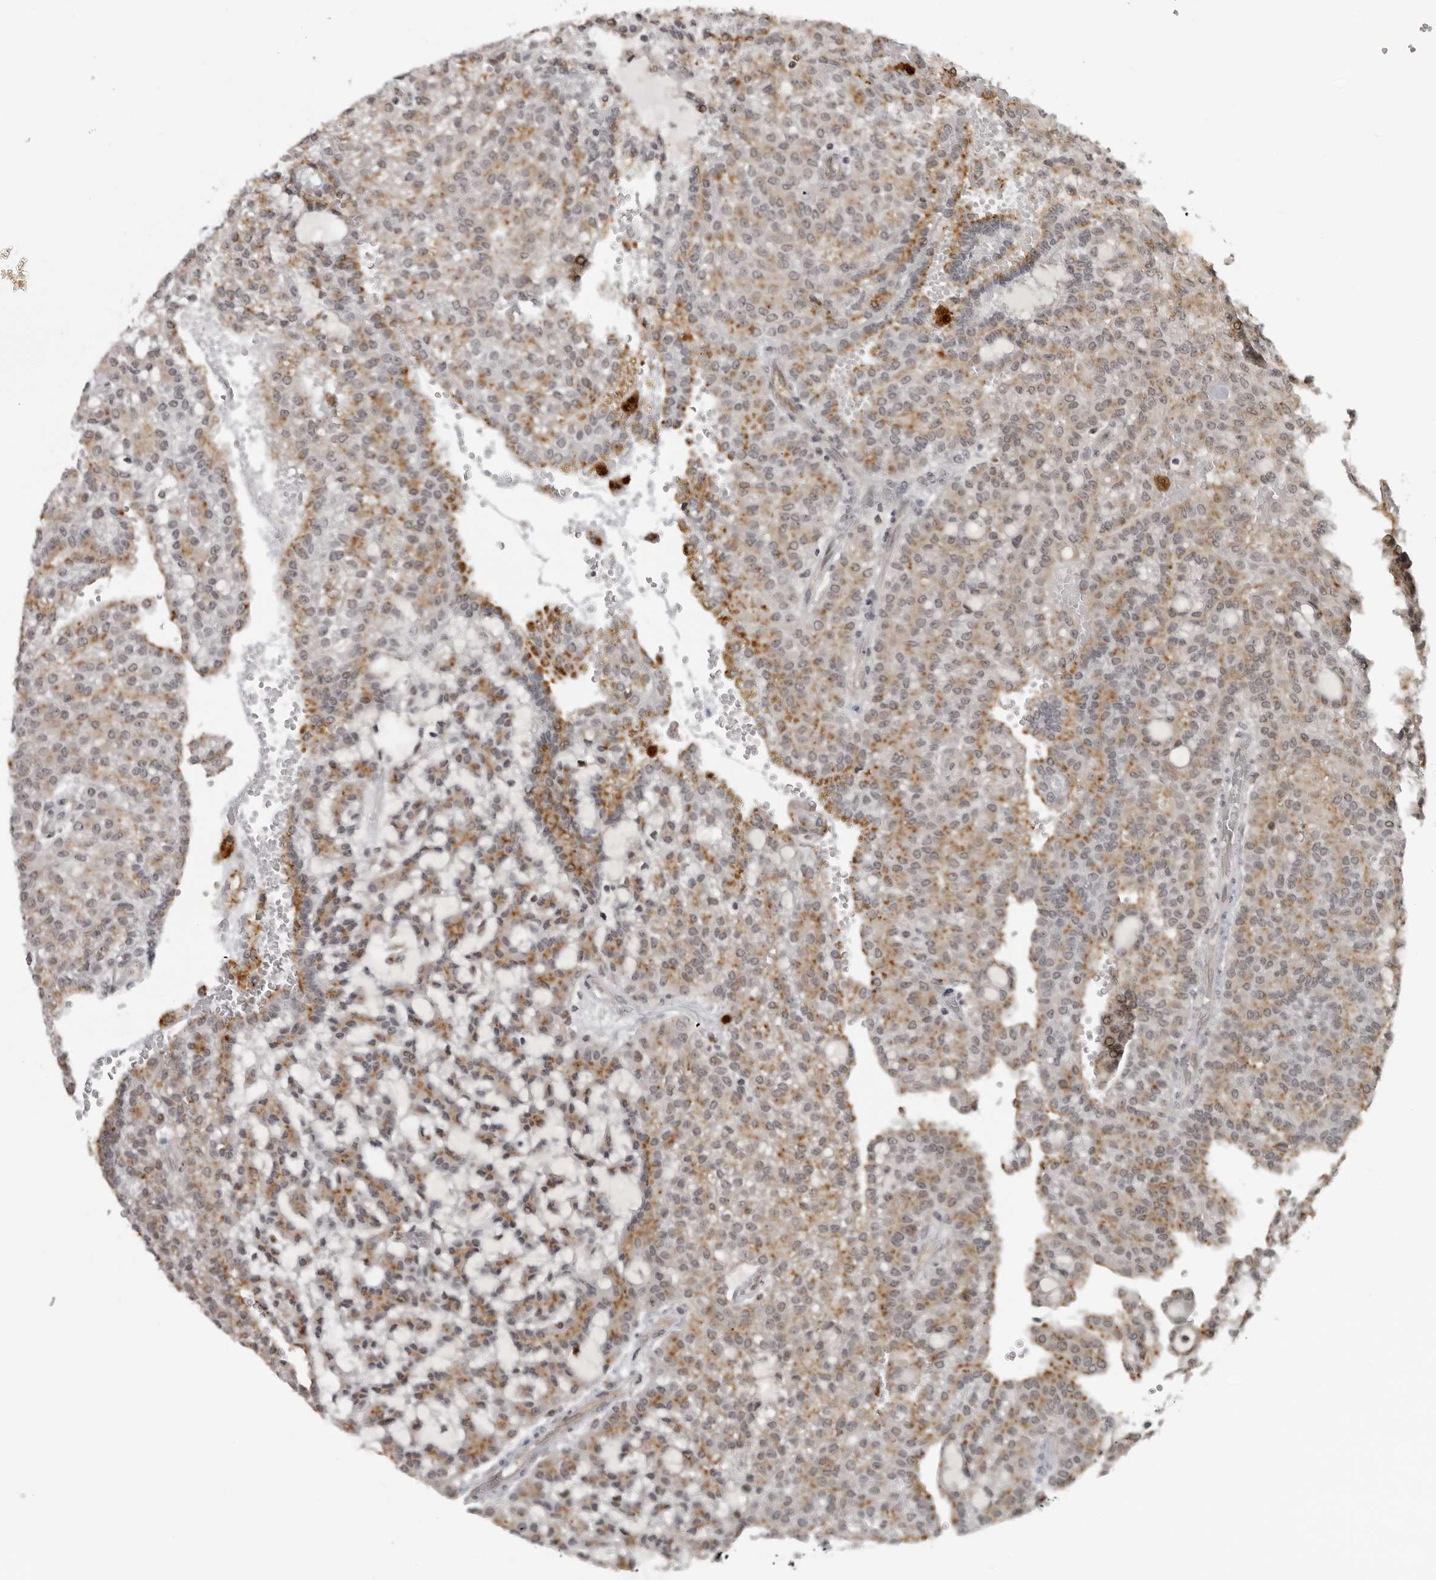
{"staining": {"intensity": "moderate", "quantity": ">75%", "location": "cytoplasmic/membranous"}, "tissue": "renal cancer", "cell_type": "Tumor cells", "image_type": "cancer", "snomed": [{"axis": "morphology", "description": "Adenocarcinoma, NOS"}, {"axis": "topography", "description": "Kidney"}], "caption": "Human renal adenocarcinoma stained with a brown dye reveals moderate cytoplasmic/membranous positive positivity in approximately >75% of tumor cells.", "gene": "MAF", "patient": {"sex": "male", "age": 63}}